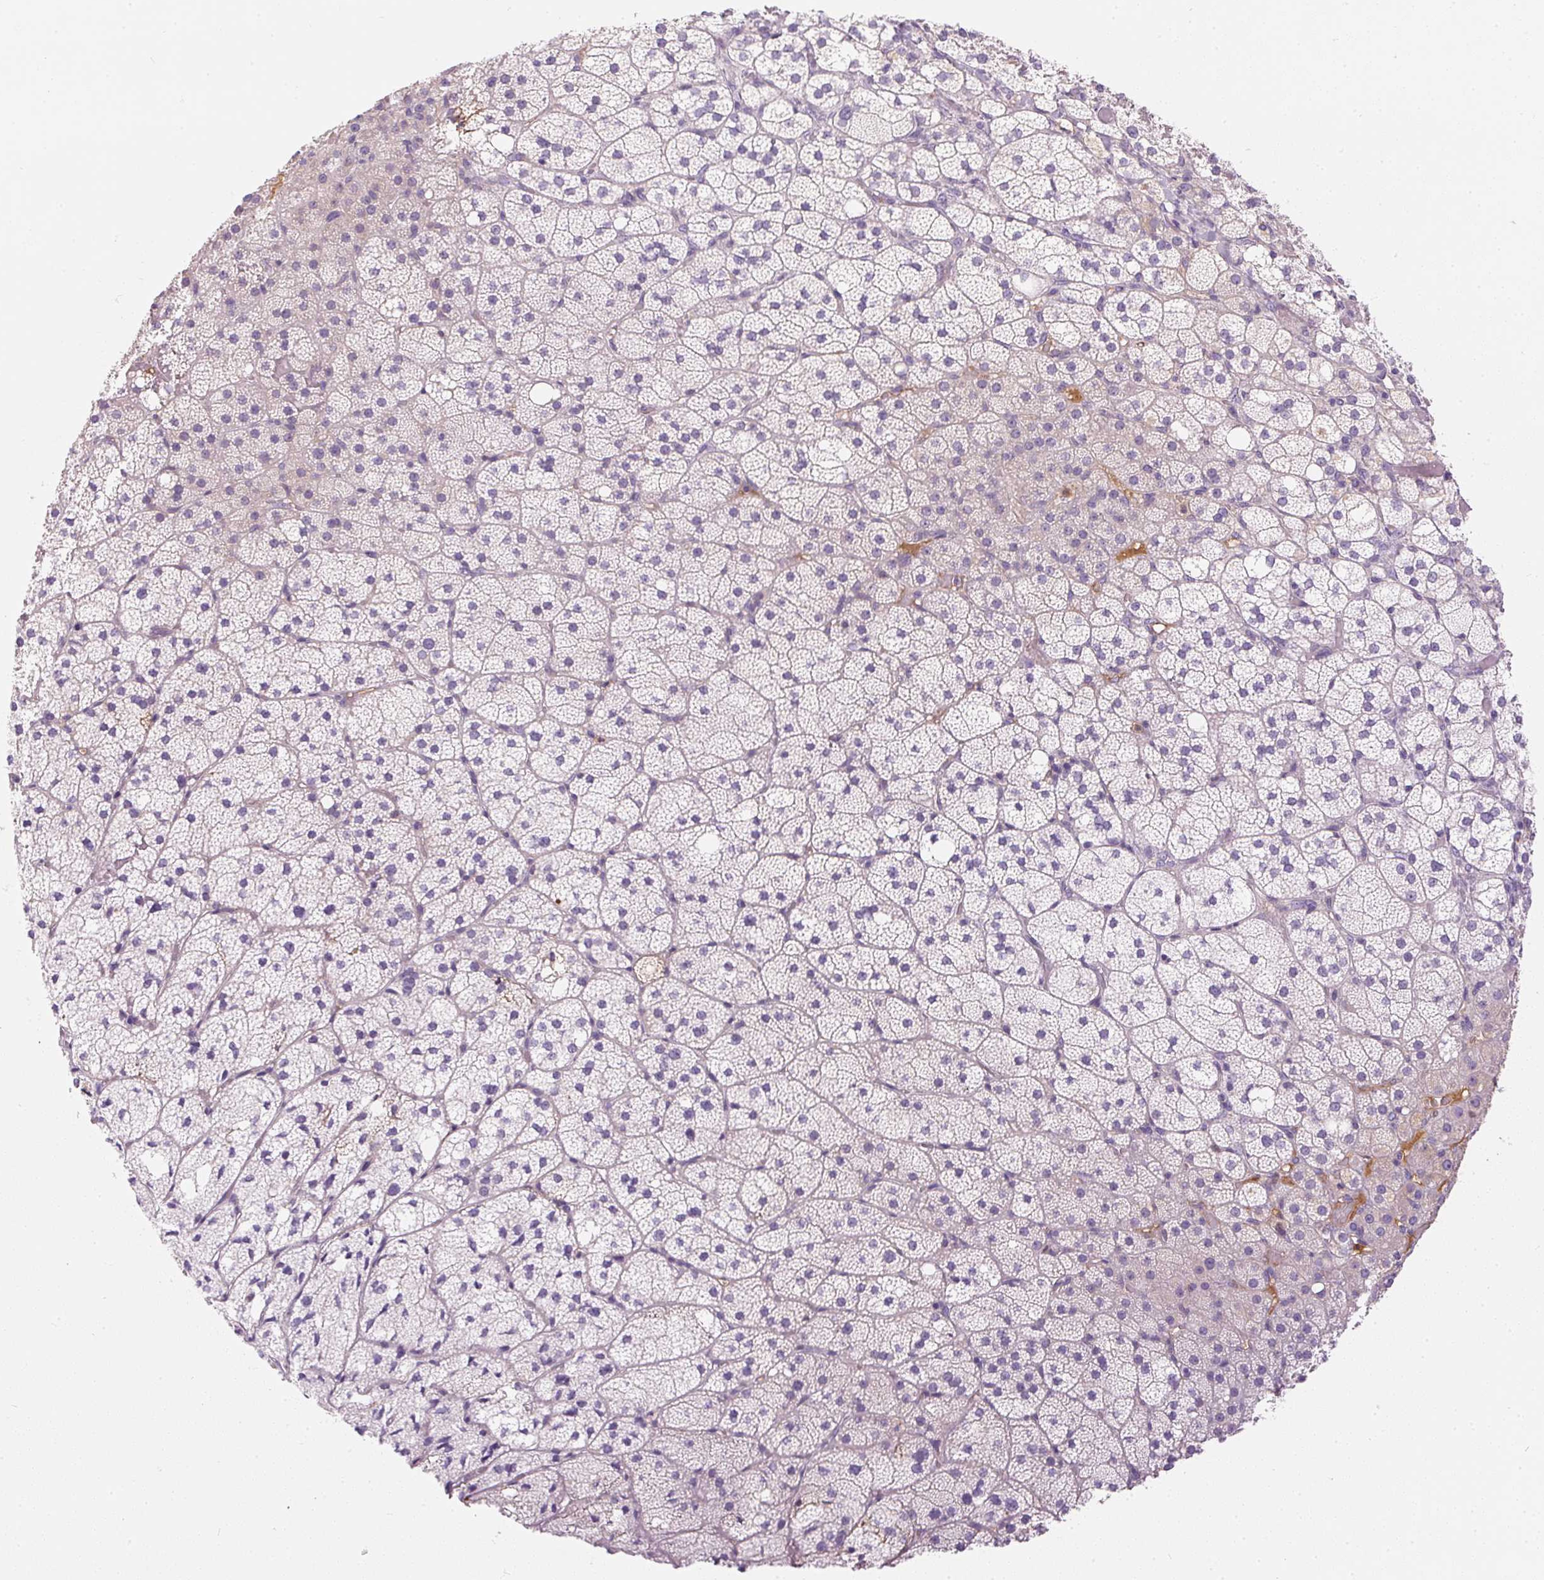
{"staining": {"intensity": "negative", "quantity": "none", "location": "none"}, "tissue": "adrenal gland", "cell_type": "Glandular cells", "image_type": "normal", "snomed": [{"axis": "morphology", "description": "Normal tissue, NOS"}, {"axis": "topography", "description": "Adrenal gland"}], "caption": "An immunohistochemistry image of unremarkable adrenal gland is shown. There is no staining in glandular cells of adrenal gland.", "gene": "ORM1", "patient": {"sex": "male", "age": 53}}